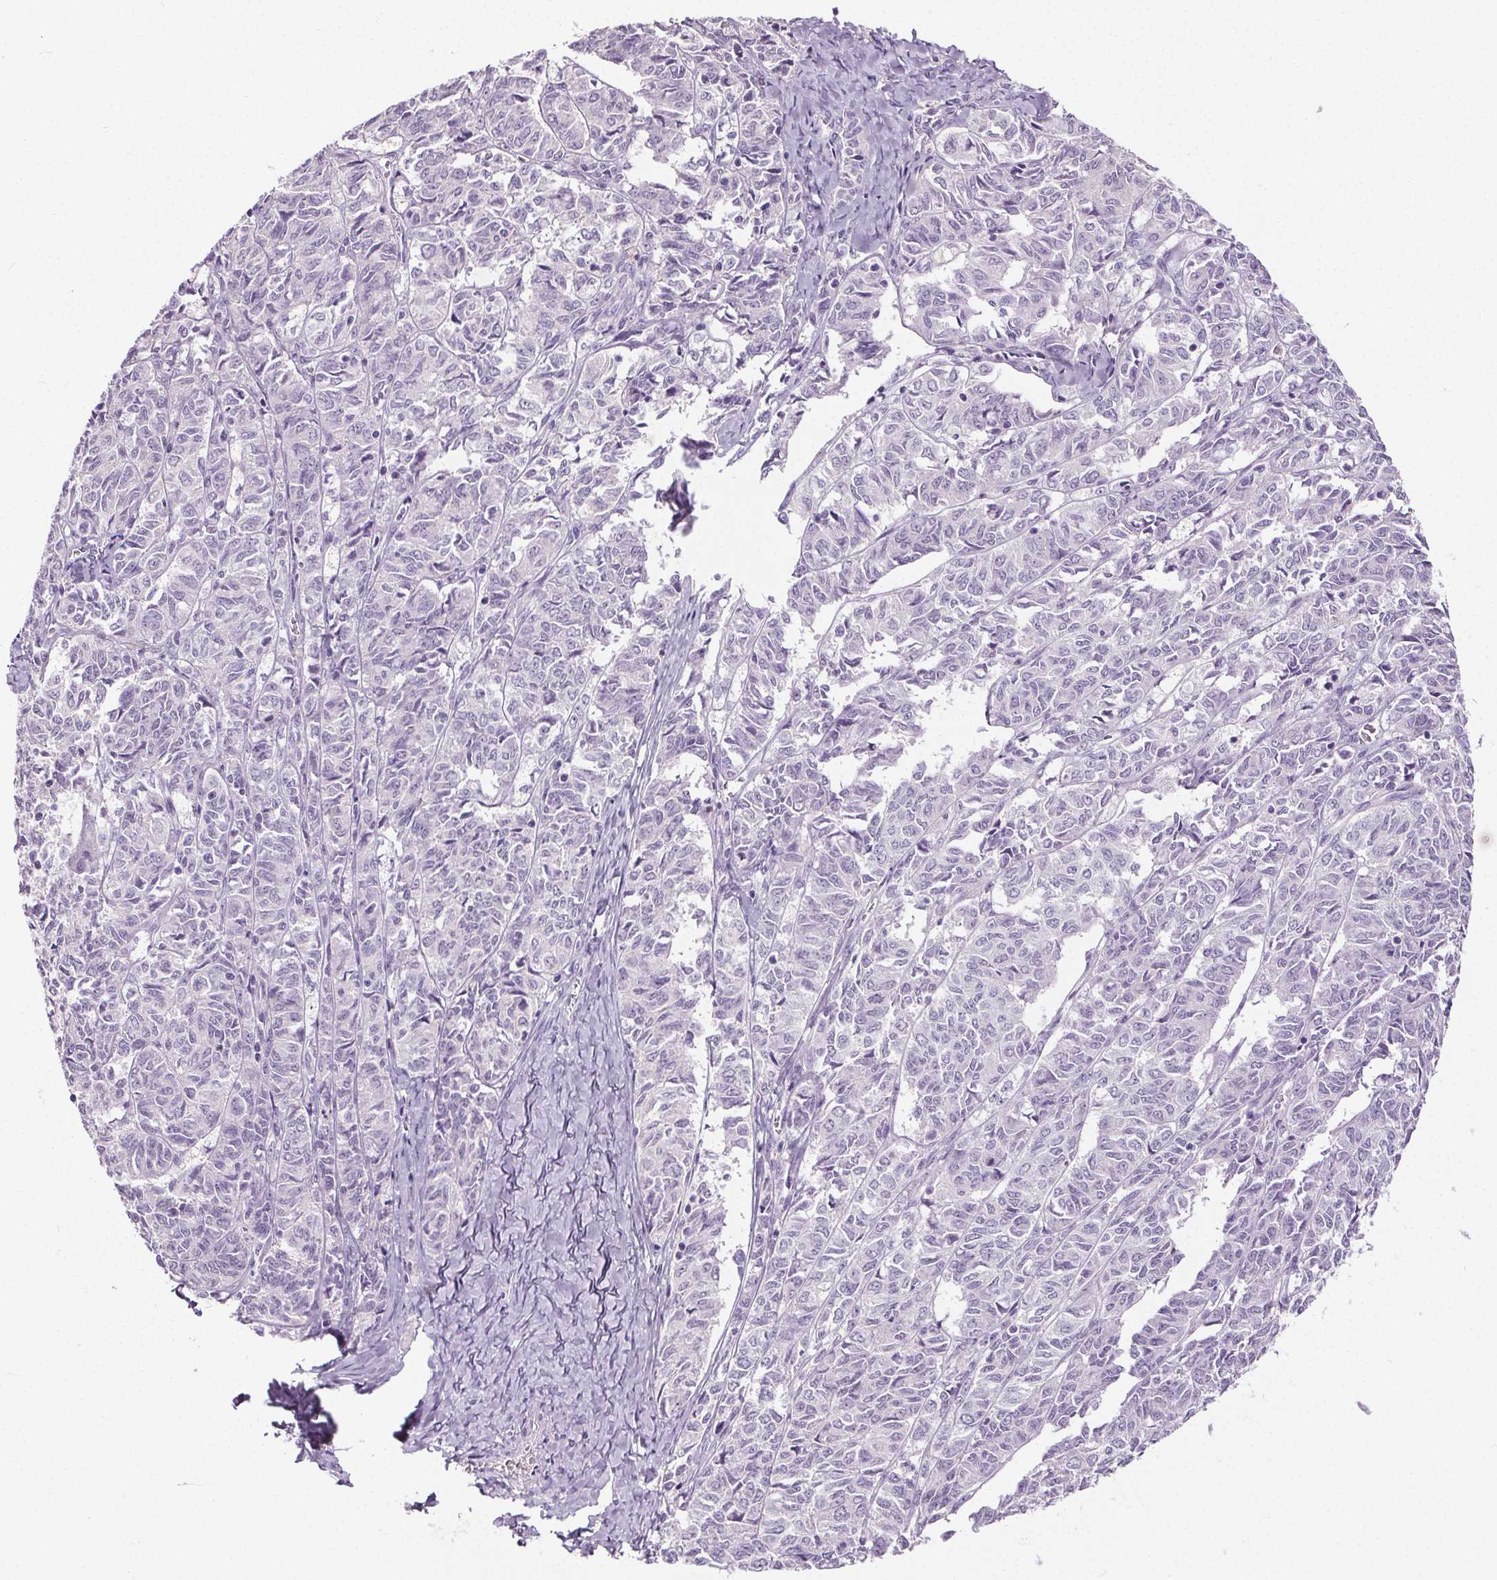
{"staining": {"intensity": "negative", "quantity": "none", "location": "none"}, "tissue": "ovarian cancer", "cell_type": "Tumor cells", "image_type": "cancer", "snomed": [{"axis": "morphology", "description": "Carcinoma, endometroid"}, {"axis": "topography", "description": "Ovary"}], "caption": "An IHC photomicrograph of endometroid carcinoma (ovarian) is shown. There is no staining in tumor cells of endometroid carcinoma (ovarian).", "gene": "GPIHBP1", "patient": {"sex": "female", "age": 80}}